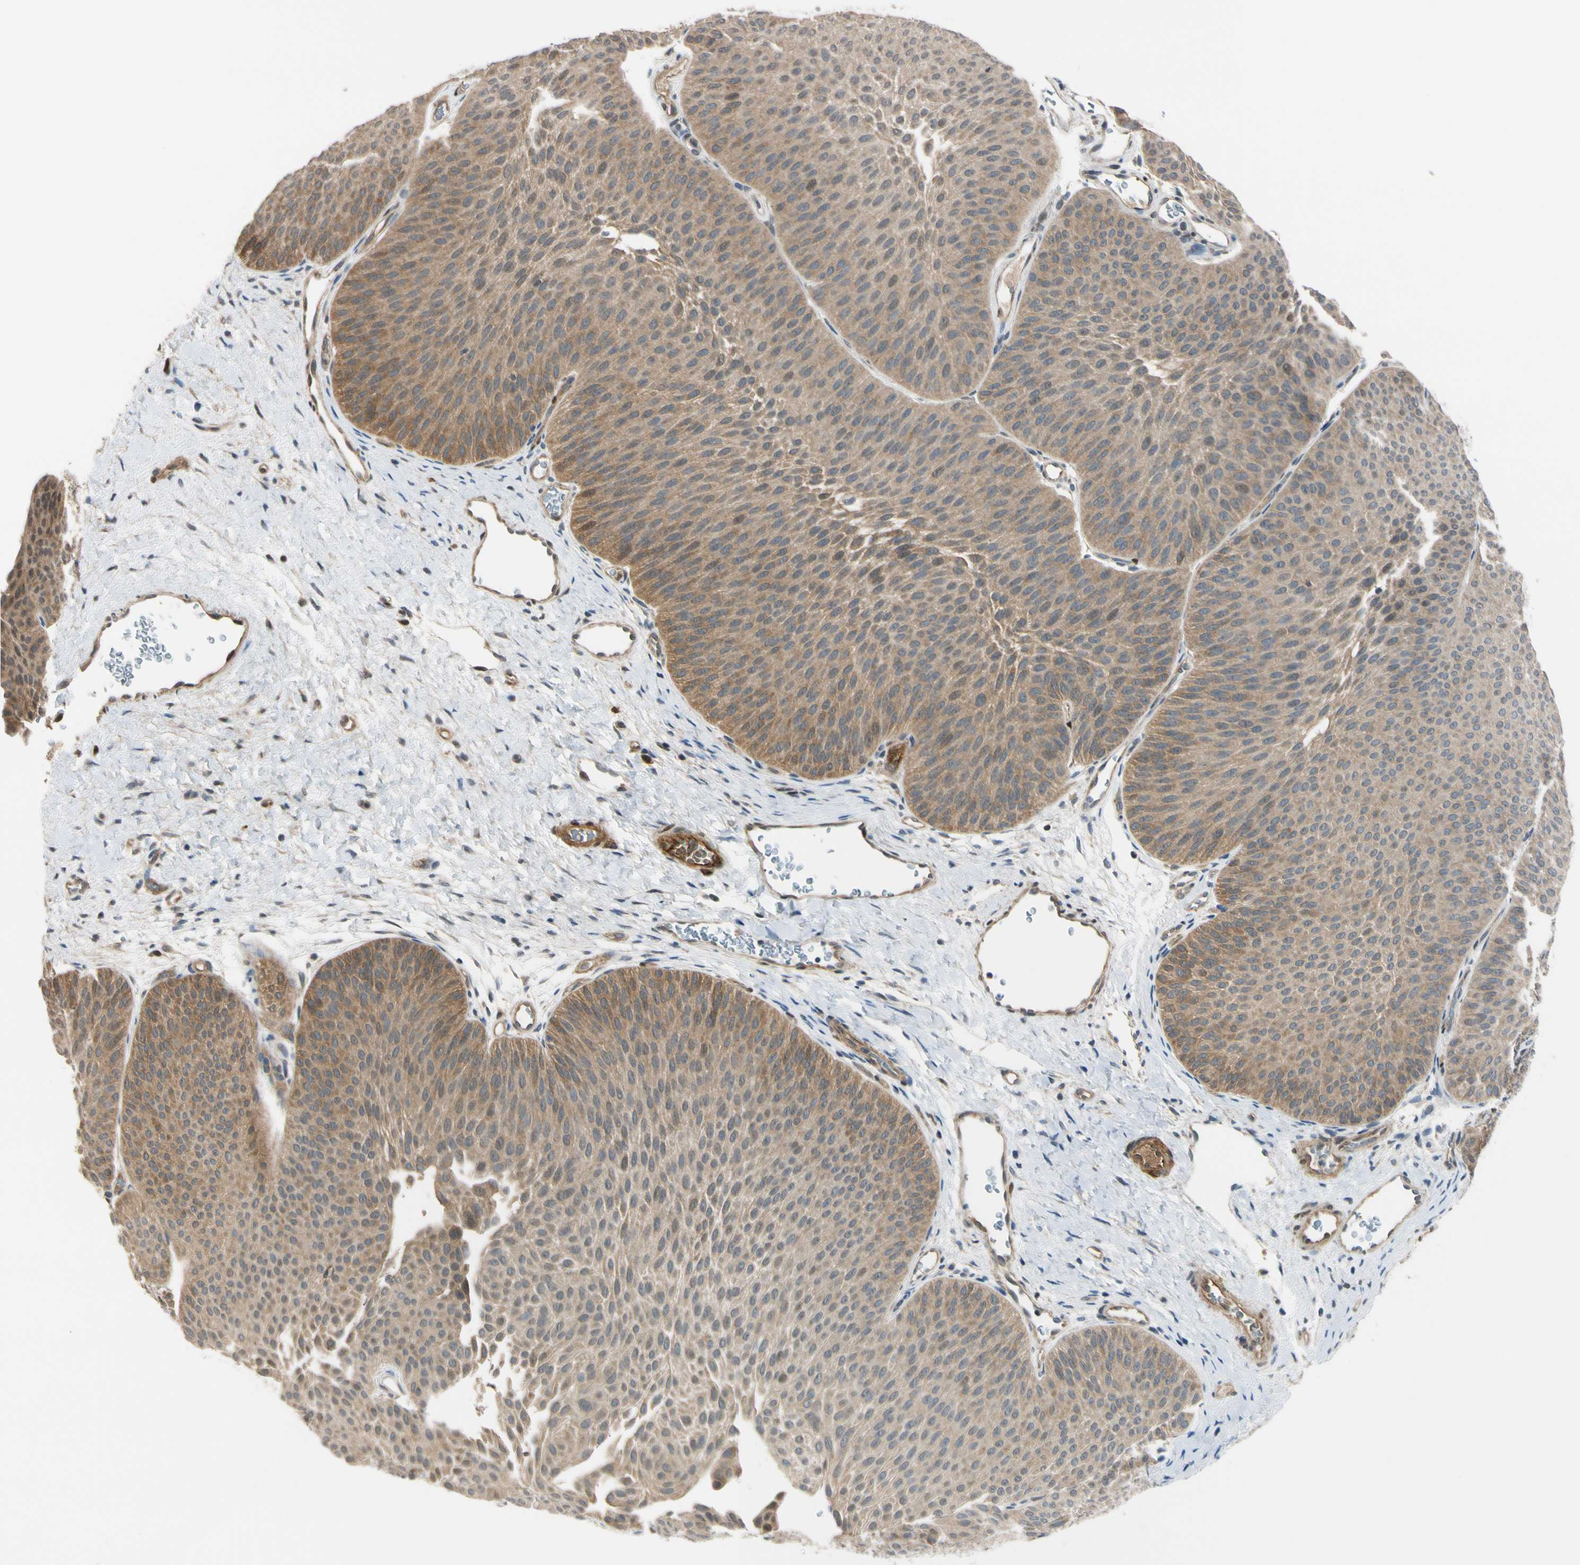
{"staining": {"intensity": "moderate", "quantity": ">75%", "location": "cytoplasmic/membranous,nuclear"}, "tissue": "urothelial cancer", "cell_type": "Tumor cells", "image_type": "cancer", "snomed": [{"axis": "morphology", "description": "Urothelial carcinoma, Low grade"}, {"axis": "topography", "description": "Urinary bladder"}], "caption": "An immunohistochemistry histopathology image of neoplastic tissue is shown. Protein staining in brown shows moderate cytoplasmic/membranous and nuclear positivity in urothelial cancer within tumor cells.", "gene": "RASGRF1", "patient": {"sex": "female", "age": 60}}